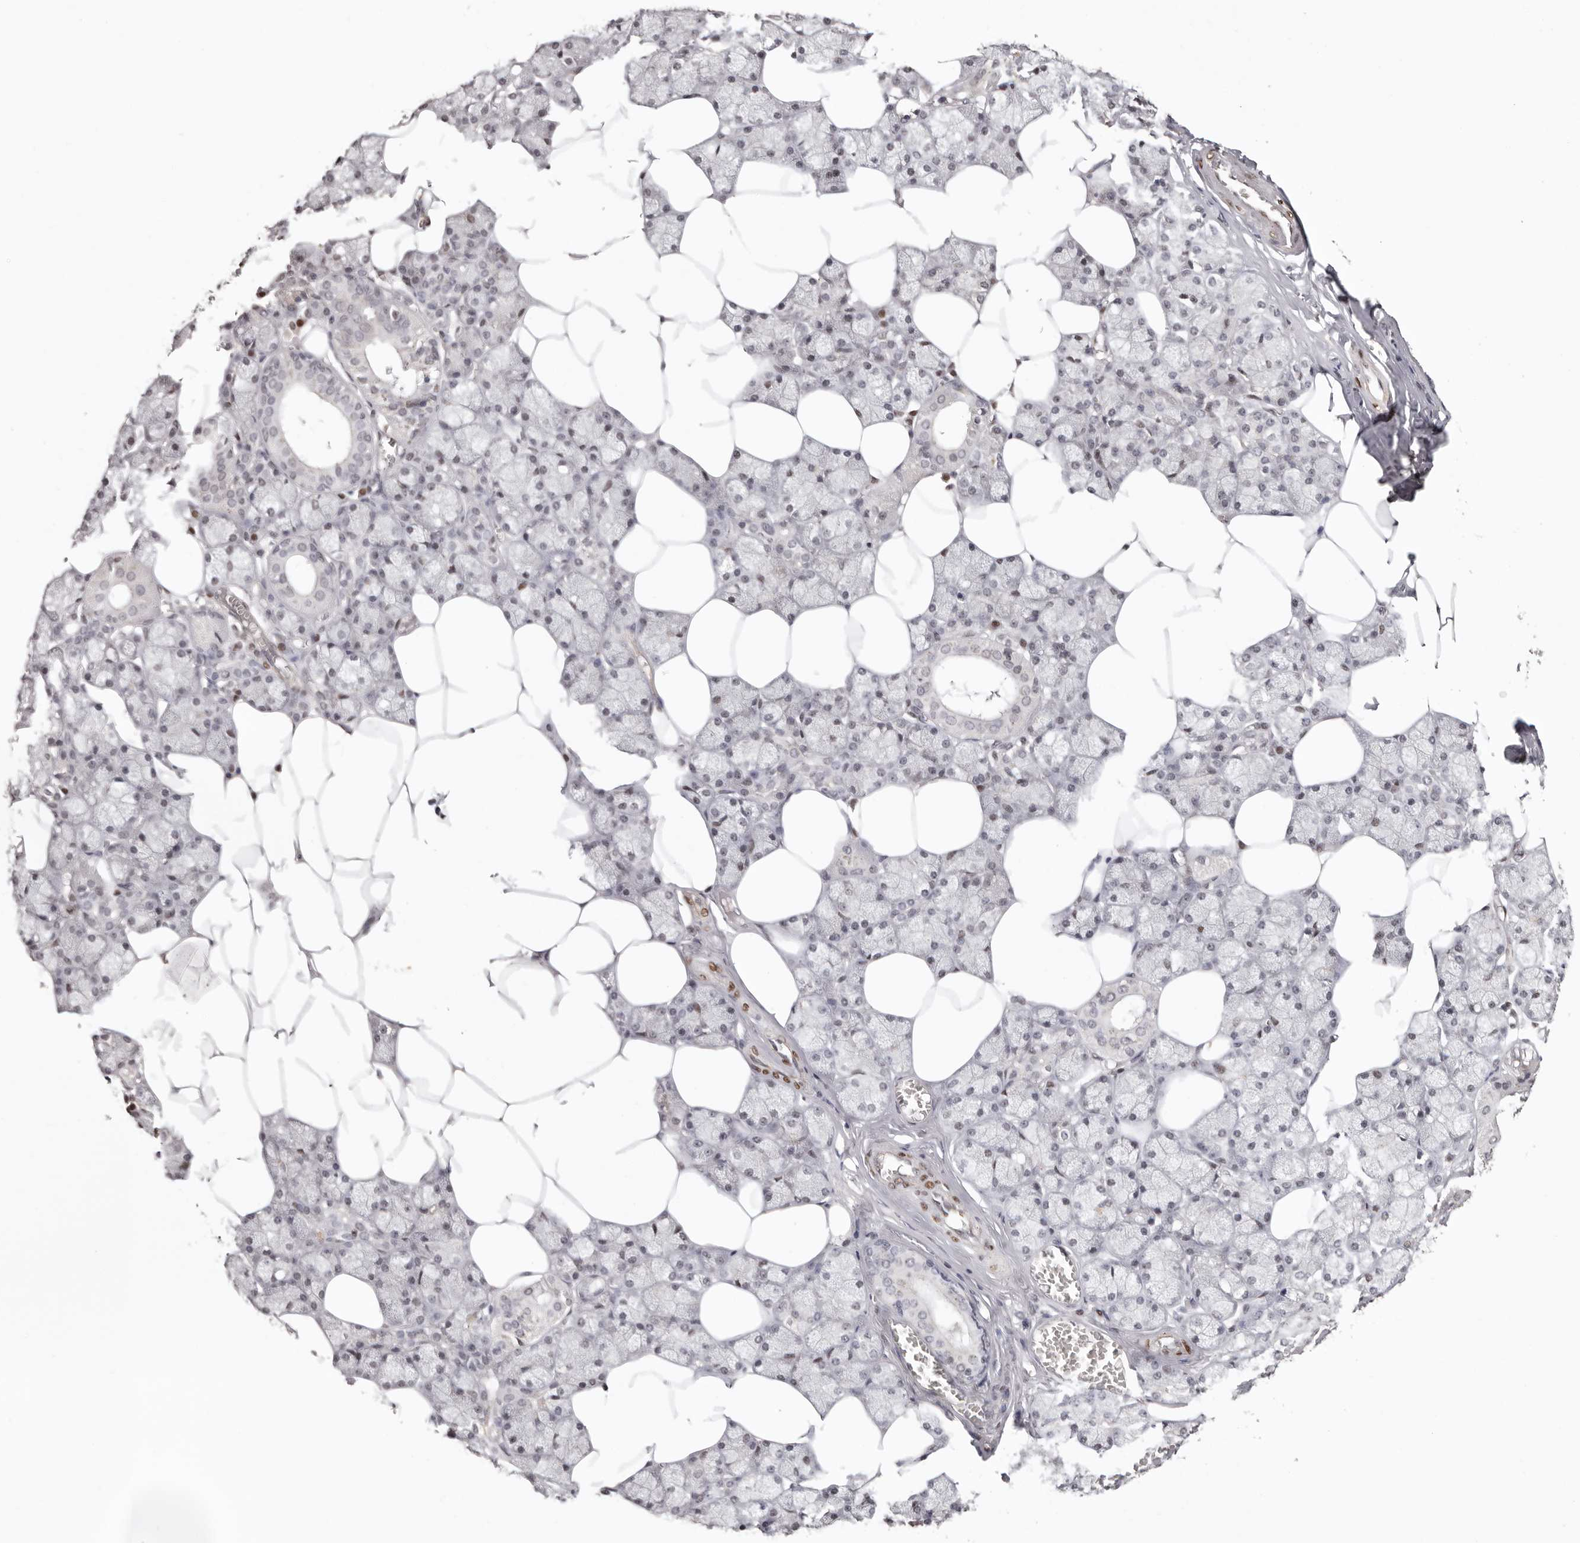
{"staining": {"intensity": "moderate", "quantity": "<25%", "location": "cytoplasmic/membranous"}, "tissue": "salivary gland", "cell_type": "Glandular cells", "image_type": "normal", "snomed": [{"axis": "morphology", "description": "Normal tissue, NOS"}, {"axis": "topography", "description": "Salivary gland"}], "caption": "This micrograph displays IHC staining of normal human salivary gland, with low moderate cytoplasmic/membranous staining in approximately <25% of glandular cells.", "gene": "SMAD7", "patient": {"sex": "male", "age": 62}}